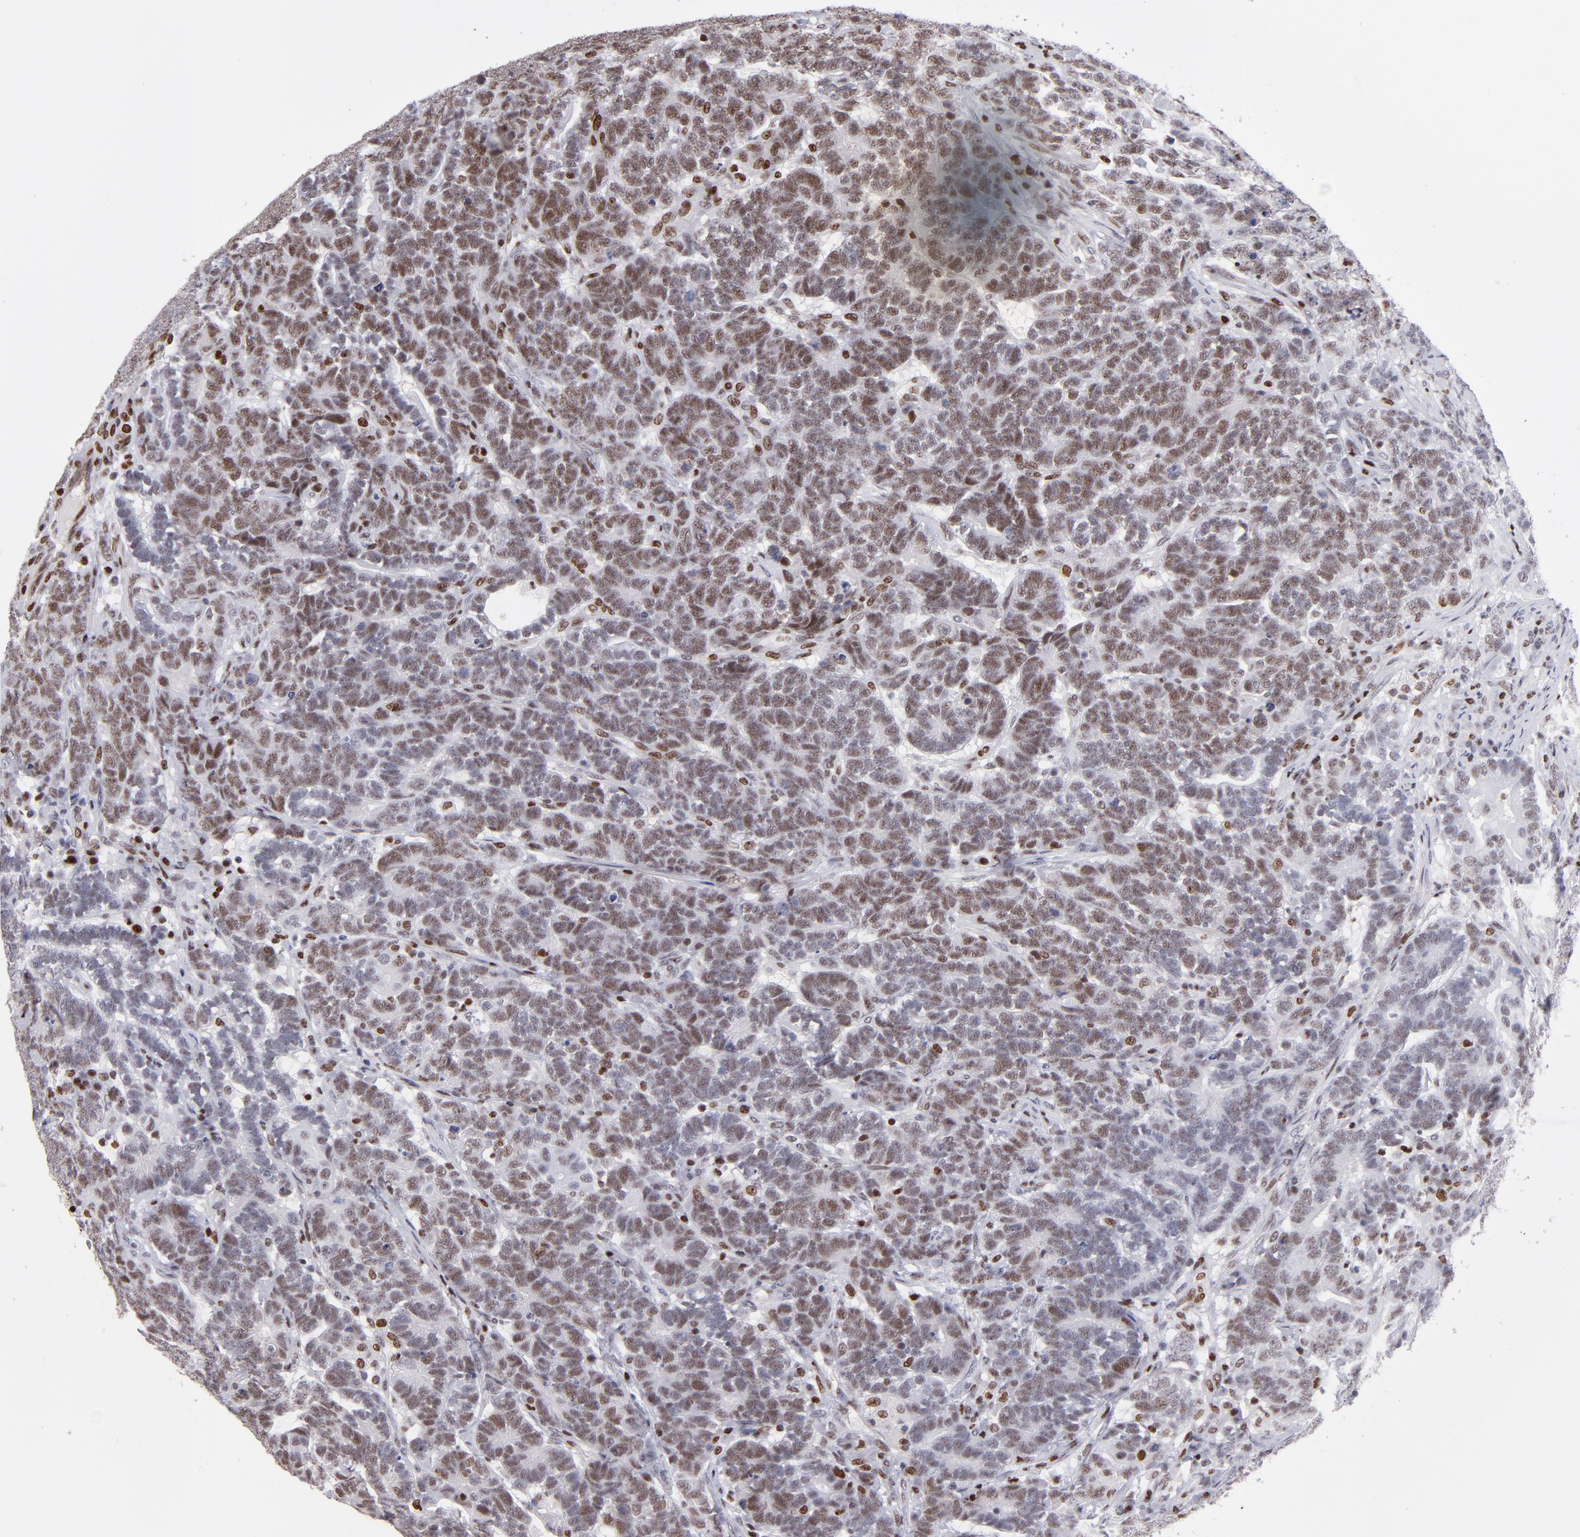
{"staining": {"intensity": "moderate", "quantity": ">75%", "location": "nuclear"}, "tissue": "testis cancer", "cell_type": "Tumor cells", "image_type": "cancer", "snomed": [{"axis": "morphology", "description": "Carcinoma, Embryonal, NOS"}, {"axis": "topography", "description": "Testis"}], "caption": "IHC staining of testis embryonal carcinoma, which demonstrates medium levels of moderate nuclear expression in approximately >75% of tumor cells indicating moderate nuclear protein staining. The staining was performed using DAB (brown) for protein detection and nuclei were counterstained in hematoxylin (blue).", "gene": "POLA1", "patient": {"sex": "male", "age": 26}}